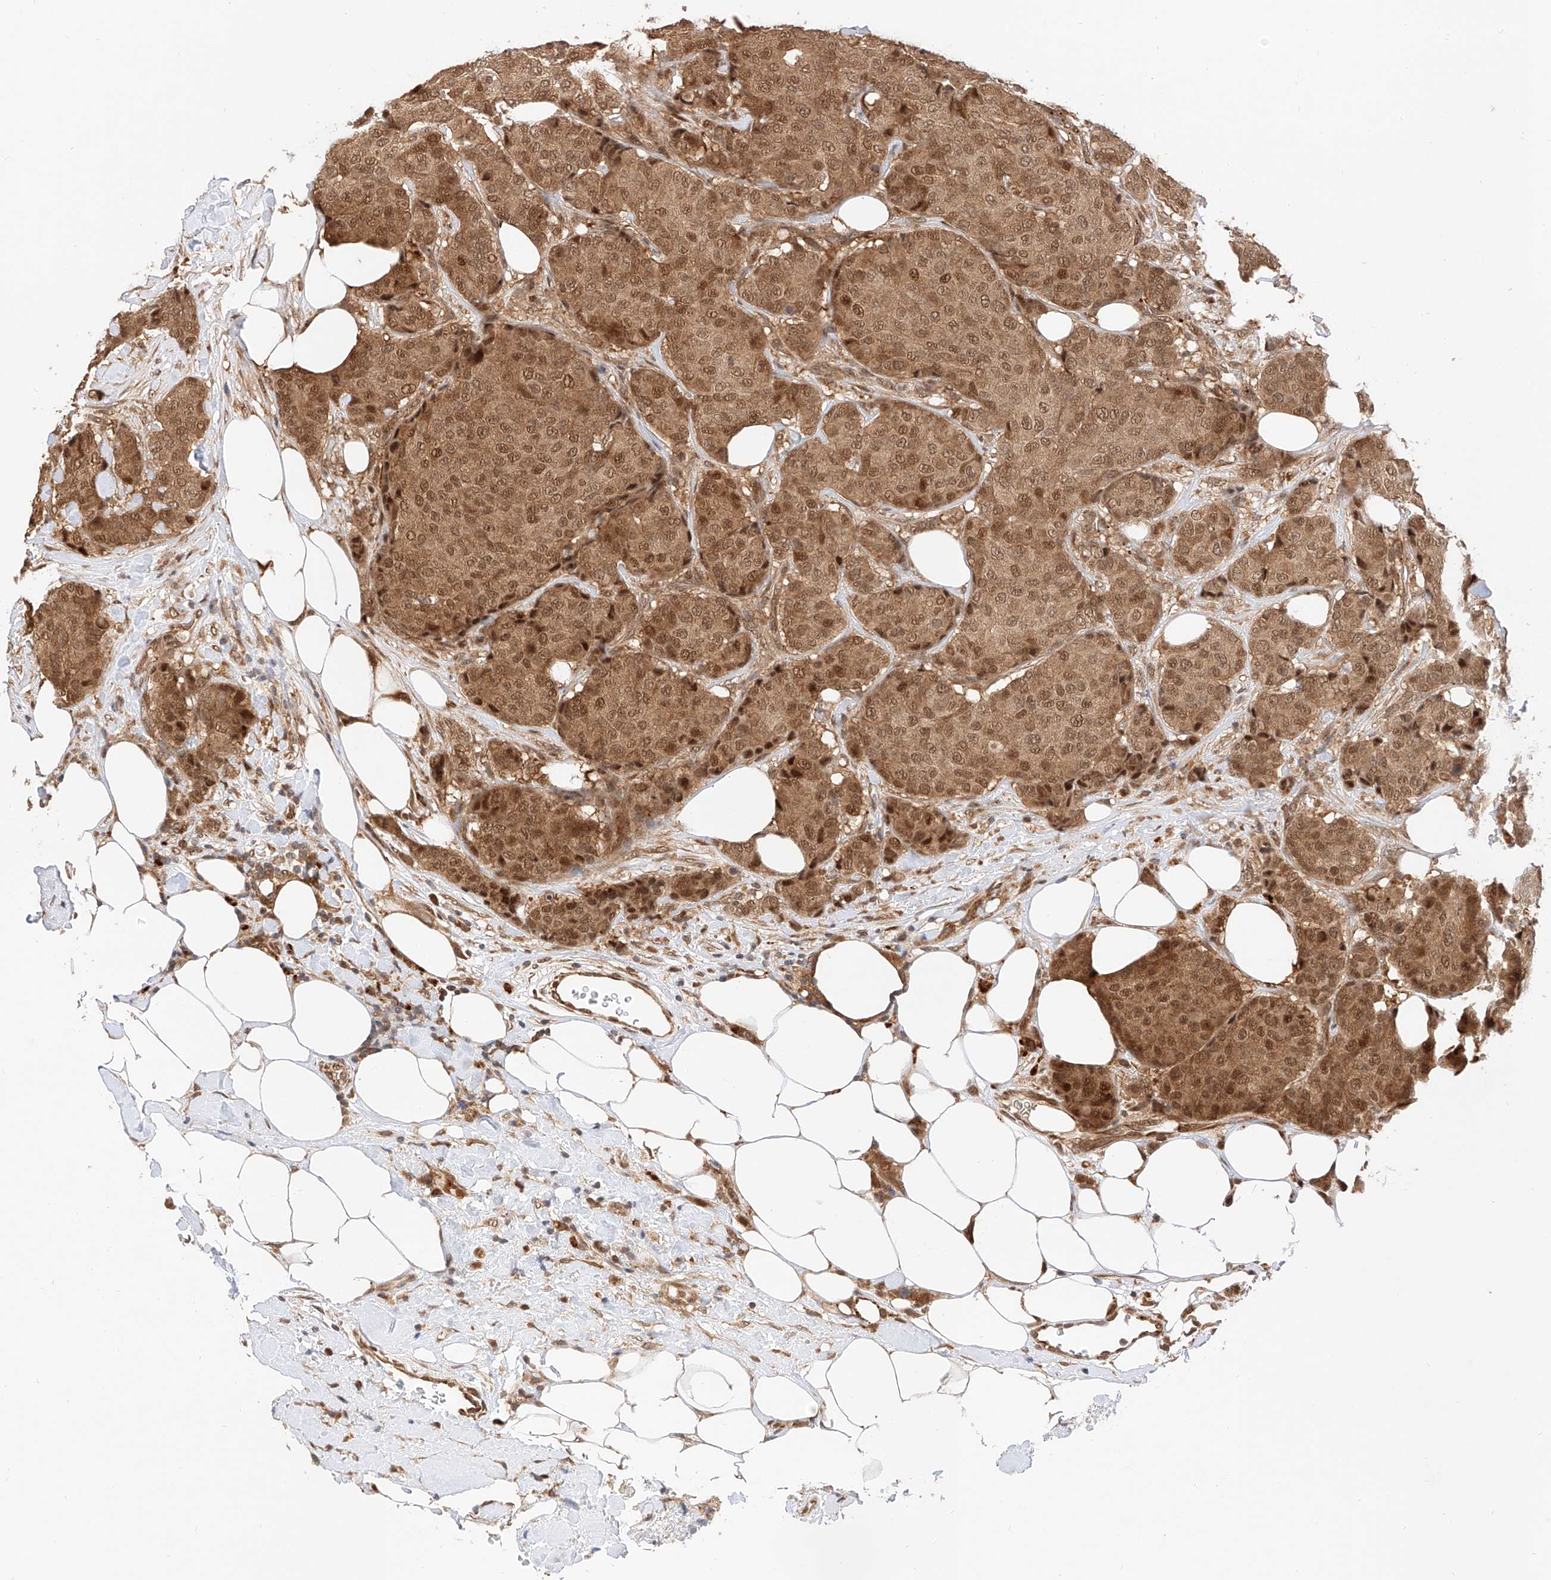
{"staining": {"intensity": "moderate", "quantity": ">75%", "location": "cytoplasmic/membranous,nuclear"}, "tissue": "breast cancer", "cell_type": "Tumor cells", "image_type": "cancer", "snomed": [{"axis": "morphology", "description": "Duct carcinoma"}, {"axis": "topography", "description": "Breast"}], "caption": "Moderate cytoplasmic/membranous and nuclear staining is identified in about >75% of tumor cells in breast infiltrating ductal carcinoma.", "gene": "EIF4H", "patient": {"sex": "female", "age": 75}}